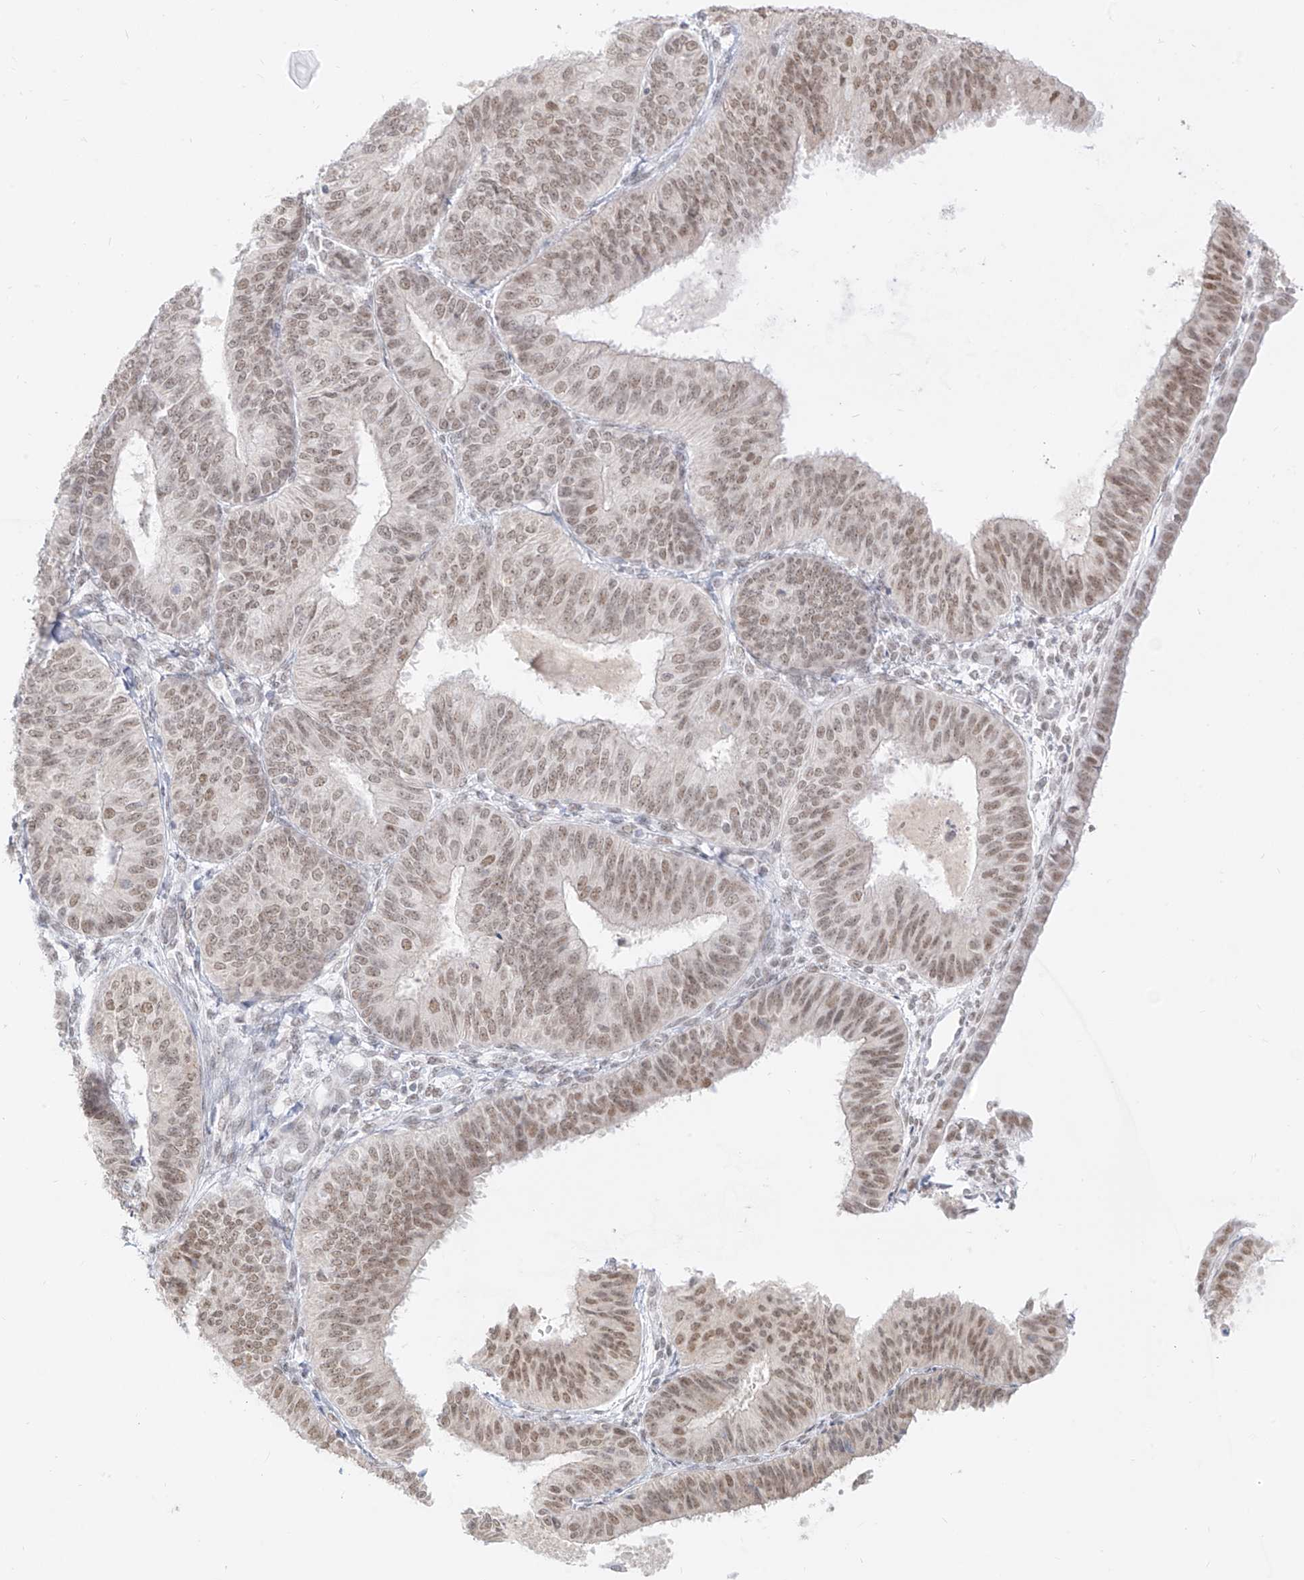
{"staining": {"intensity": "moderate", "quantity": "25%-75%", "location": "nuclear"}, "tissue": "endometrial cancer", "cell_type": "Tumor cells", "image_type": "cancer", "snomed": [{"axis": "morphology", "description": "Adenocarcinoma, NOS"}, {"axis": "topography", "description": "Endometrium"}], "caption": "An image of adenocarcinoma (endometrial) stained for a protein exhibits moderate nuclear brown staining in tumor cells.", "gene": "SUPT5H", "patient": {"sex": "female", "age": 58}}